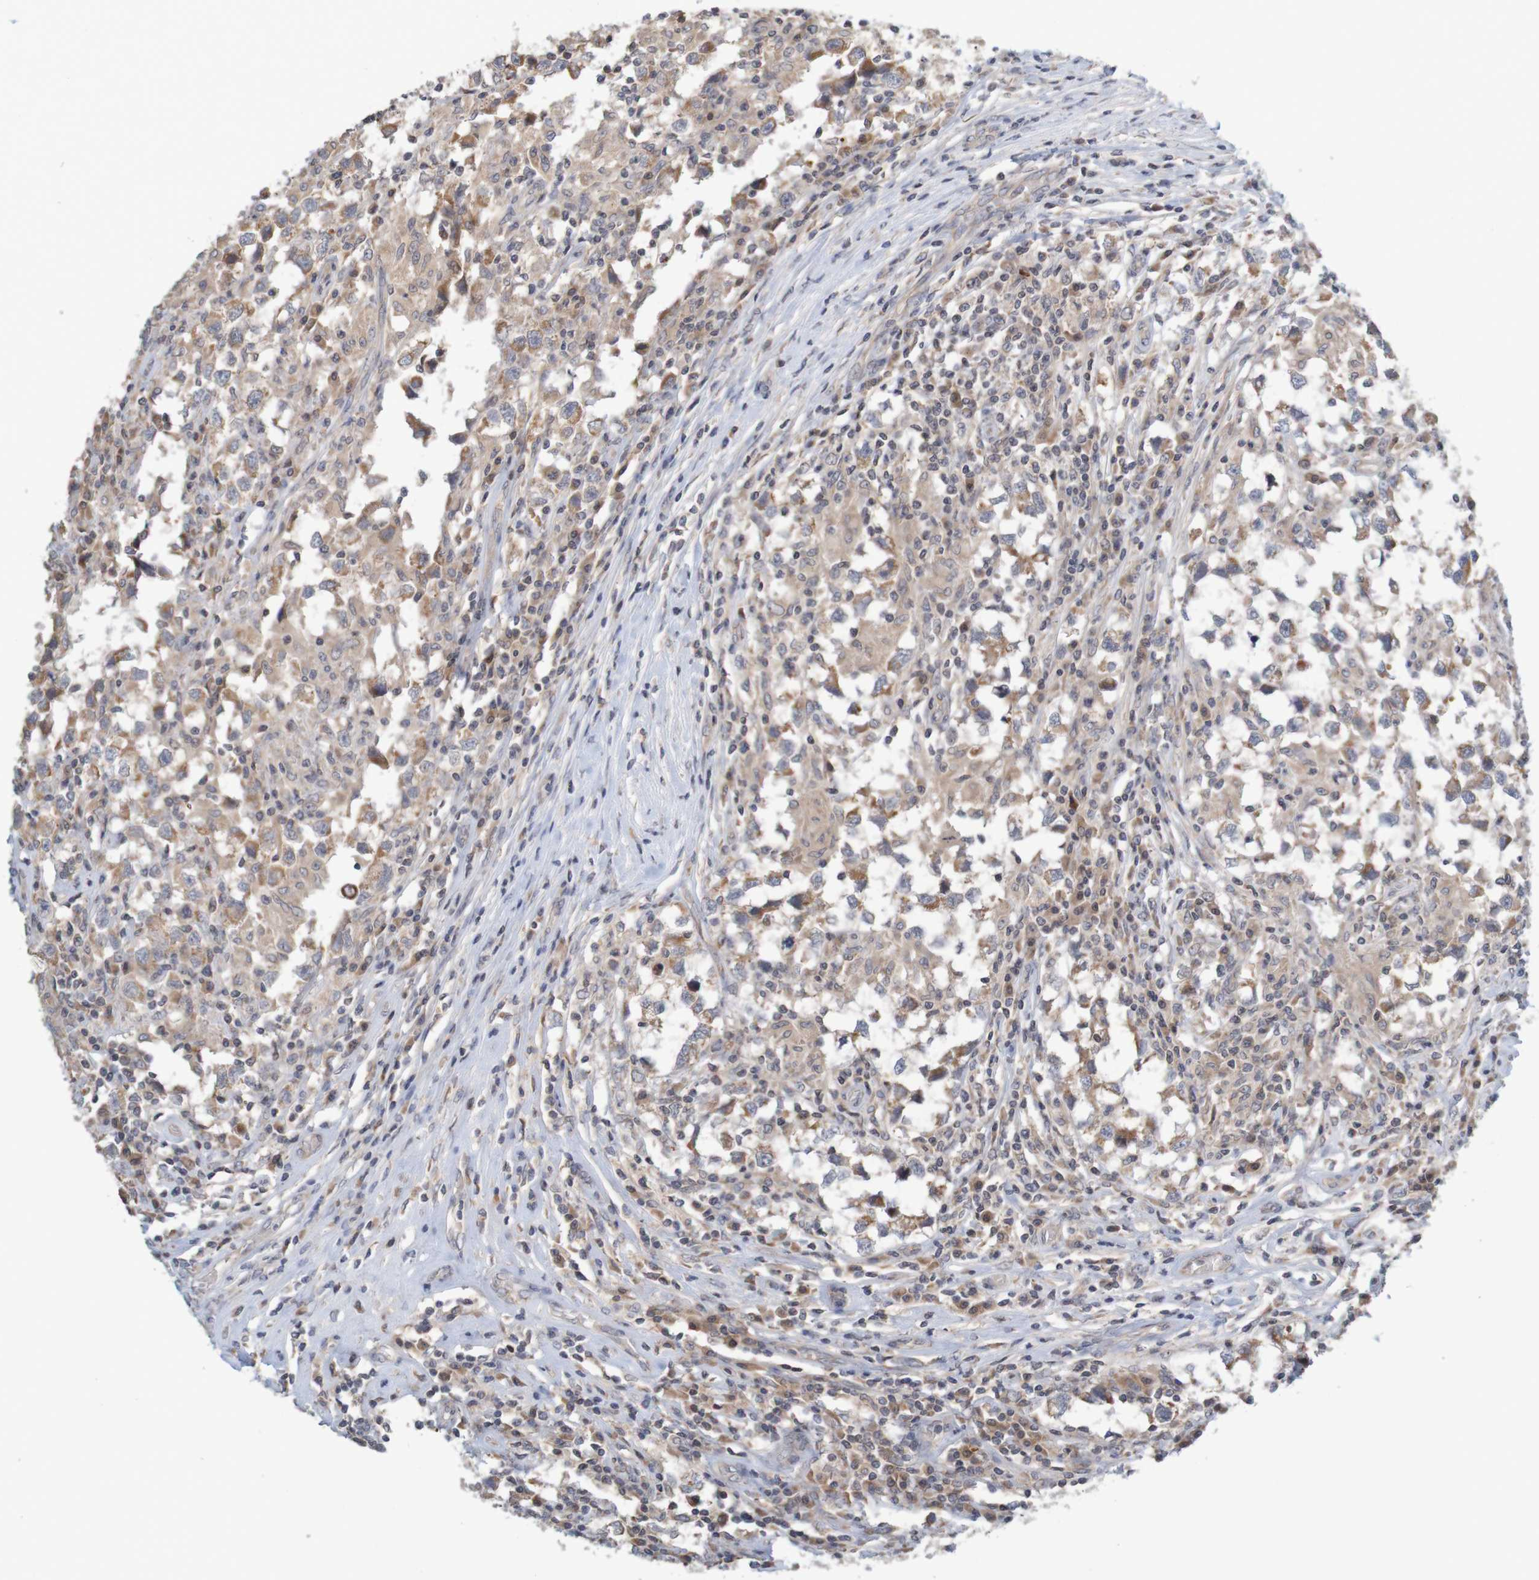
{"staining": {"intensity": "moderate", "quantity": "25%-75%", "location": "cytoplasmic/membranous"}, "tissue": "testis cancer", "cell_type": "Tumor cells", "image_type": "cancer", "snomed": [{"axis": "morphology", "description": "Carcinoma, Embryonal, NOS"}, {"axis": "topography", "description": "Testis"}], "caption": "The image demonstrates a brown stain indicating the presence of a protein in the cytoplasmic/membranous of tumor cells in testis cancer. (DAB IHC with brightfield microscopy, high magnification).", "gene": "ANKK1", "patient": {"sex": "male", "age": 21}}